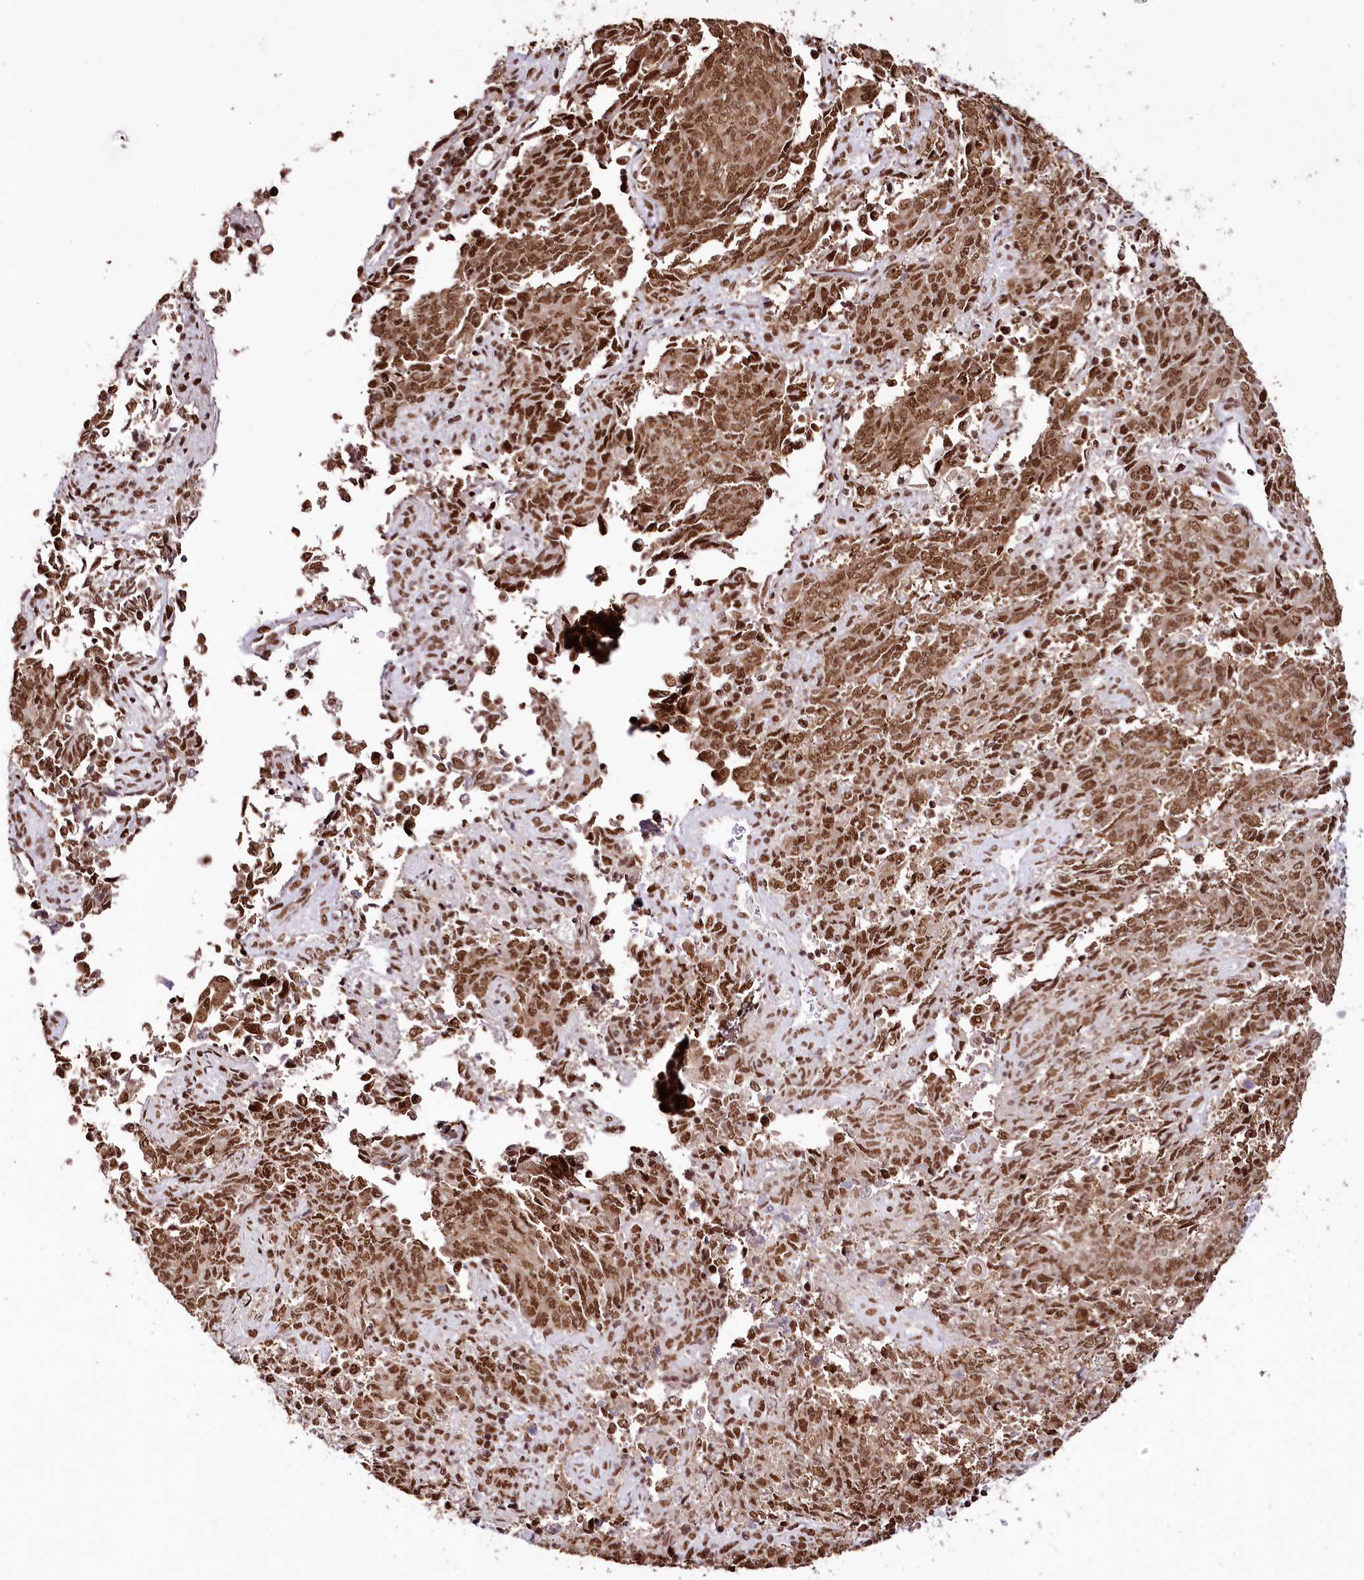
{"staining": {"intensity": "strong", "quantity": ">75%", "location": "nuclear"}, "tissue": "endometrial cancer", "cell_type": "Tumor cells", "image_type": "cancer", "snomed": [{"axis": "morphology", "description": "Adenocarcinoma, NOS"}, {"axis": "topography", "description": "Endometrium"}], "caption": "Immunohistochemistry (IHC) photomicrograph of endometrial cancer stained for a protein (brown), which shows high levels of strong nuclear positivity in about >75% of tumor cells.", "gene": "SMARCE1", "patient": {"sex": "female", "age": 80}}